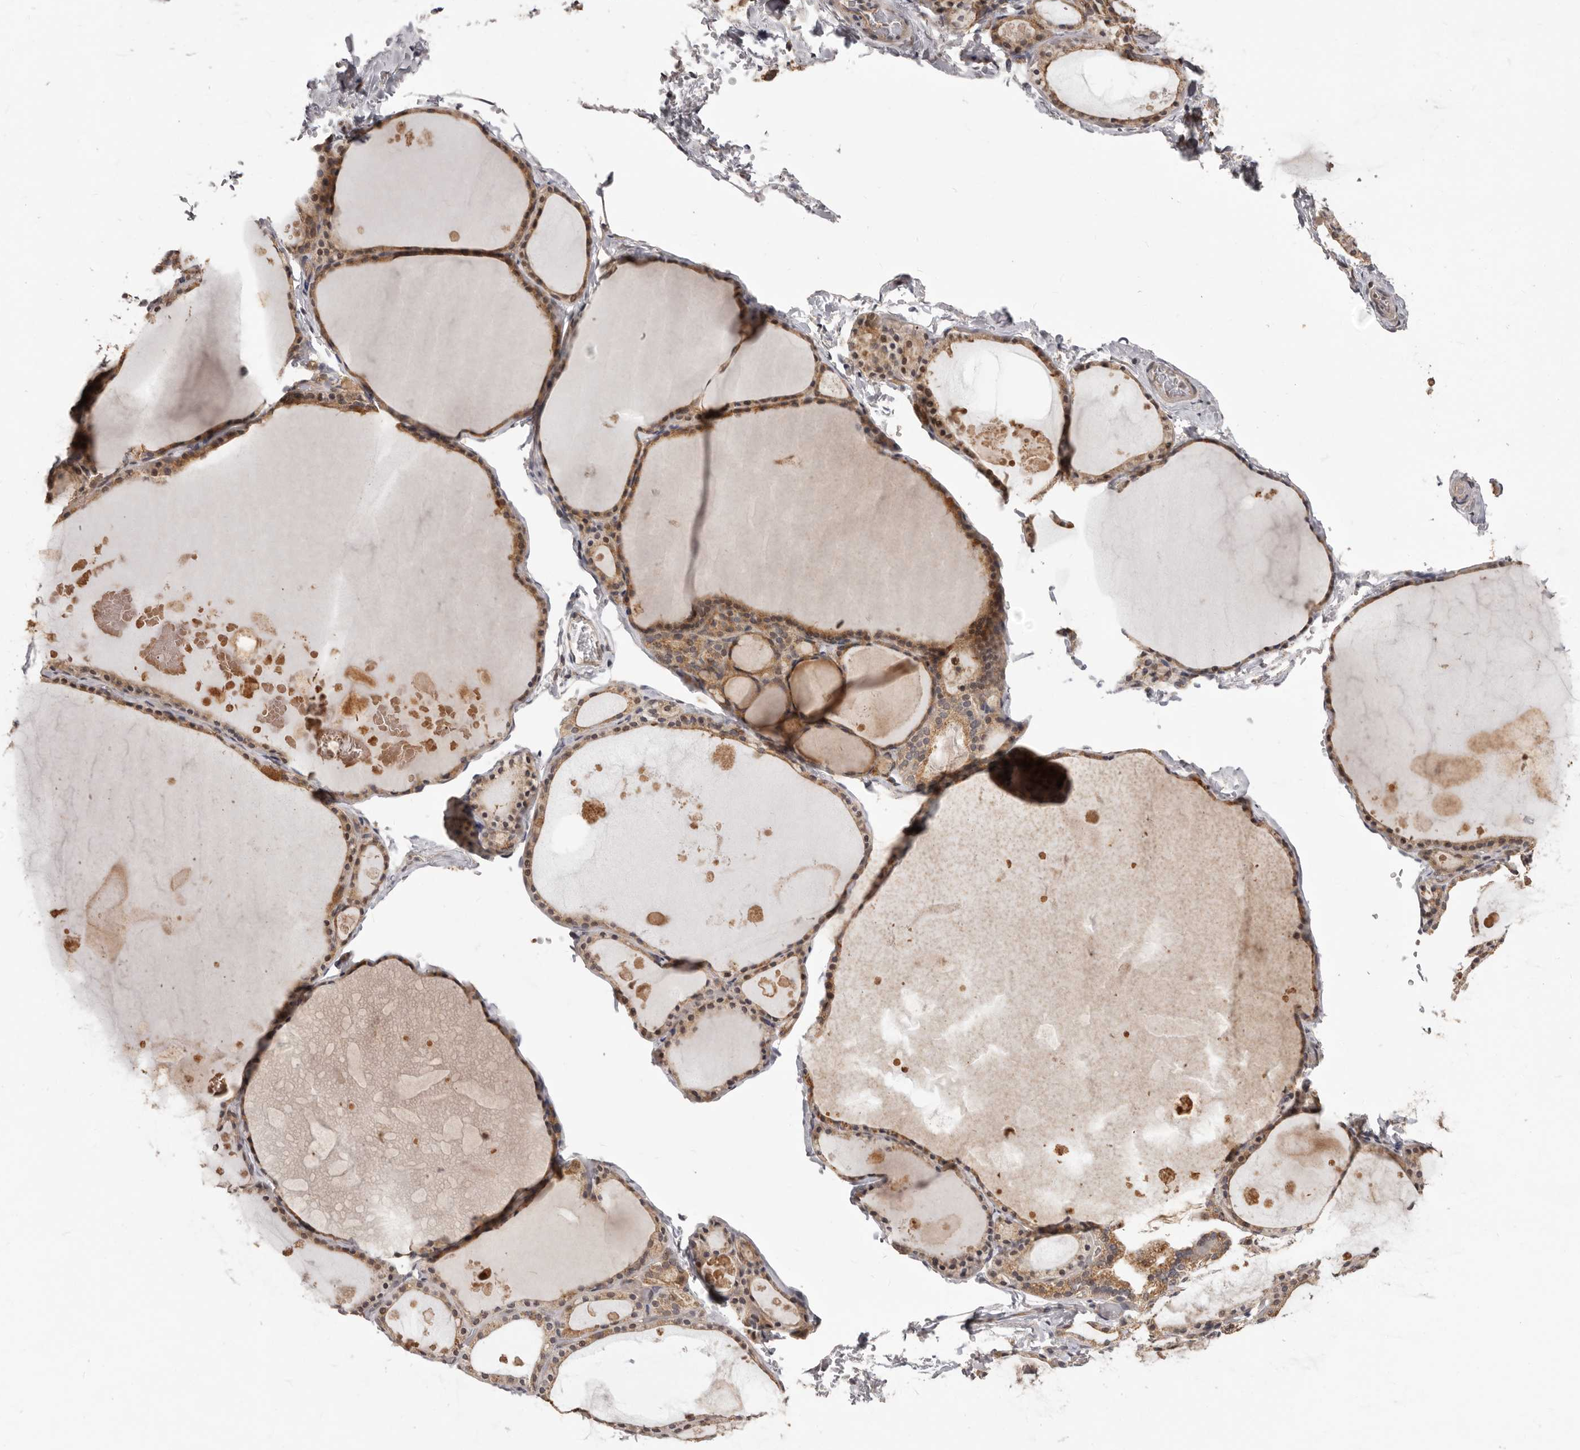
{"staining": {"intensity": "moderate", "quantity": ">75%", "location": "cytoplasmic/membranous"}, "tissue": "thyroid gland", "cell_type": "Glandular cells", "image_type": "normal", "snomed": [{"axis": "morphology", "description": "Normal tissue, NOS"}, {"axis": "topography", "description": "Thyroid gland"}], "caption": "Immunohistochemistry (IHC) of benign thyroid gland displays medium levels of moderate cytoplasmic/membranous expression in approximately >75% of glandular cells. (Brightfield microscopy of DAB IHC at high magnification).", "gene": "MTO1", "patient": {"sex": "male", "age": 56}}